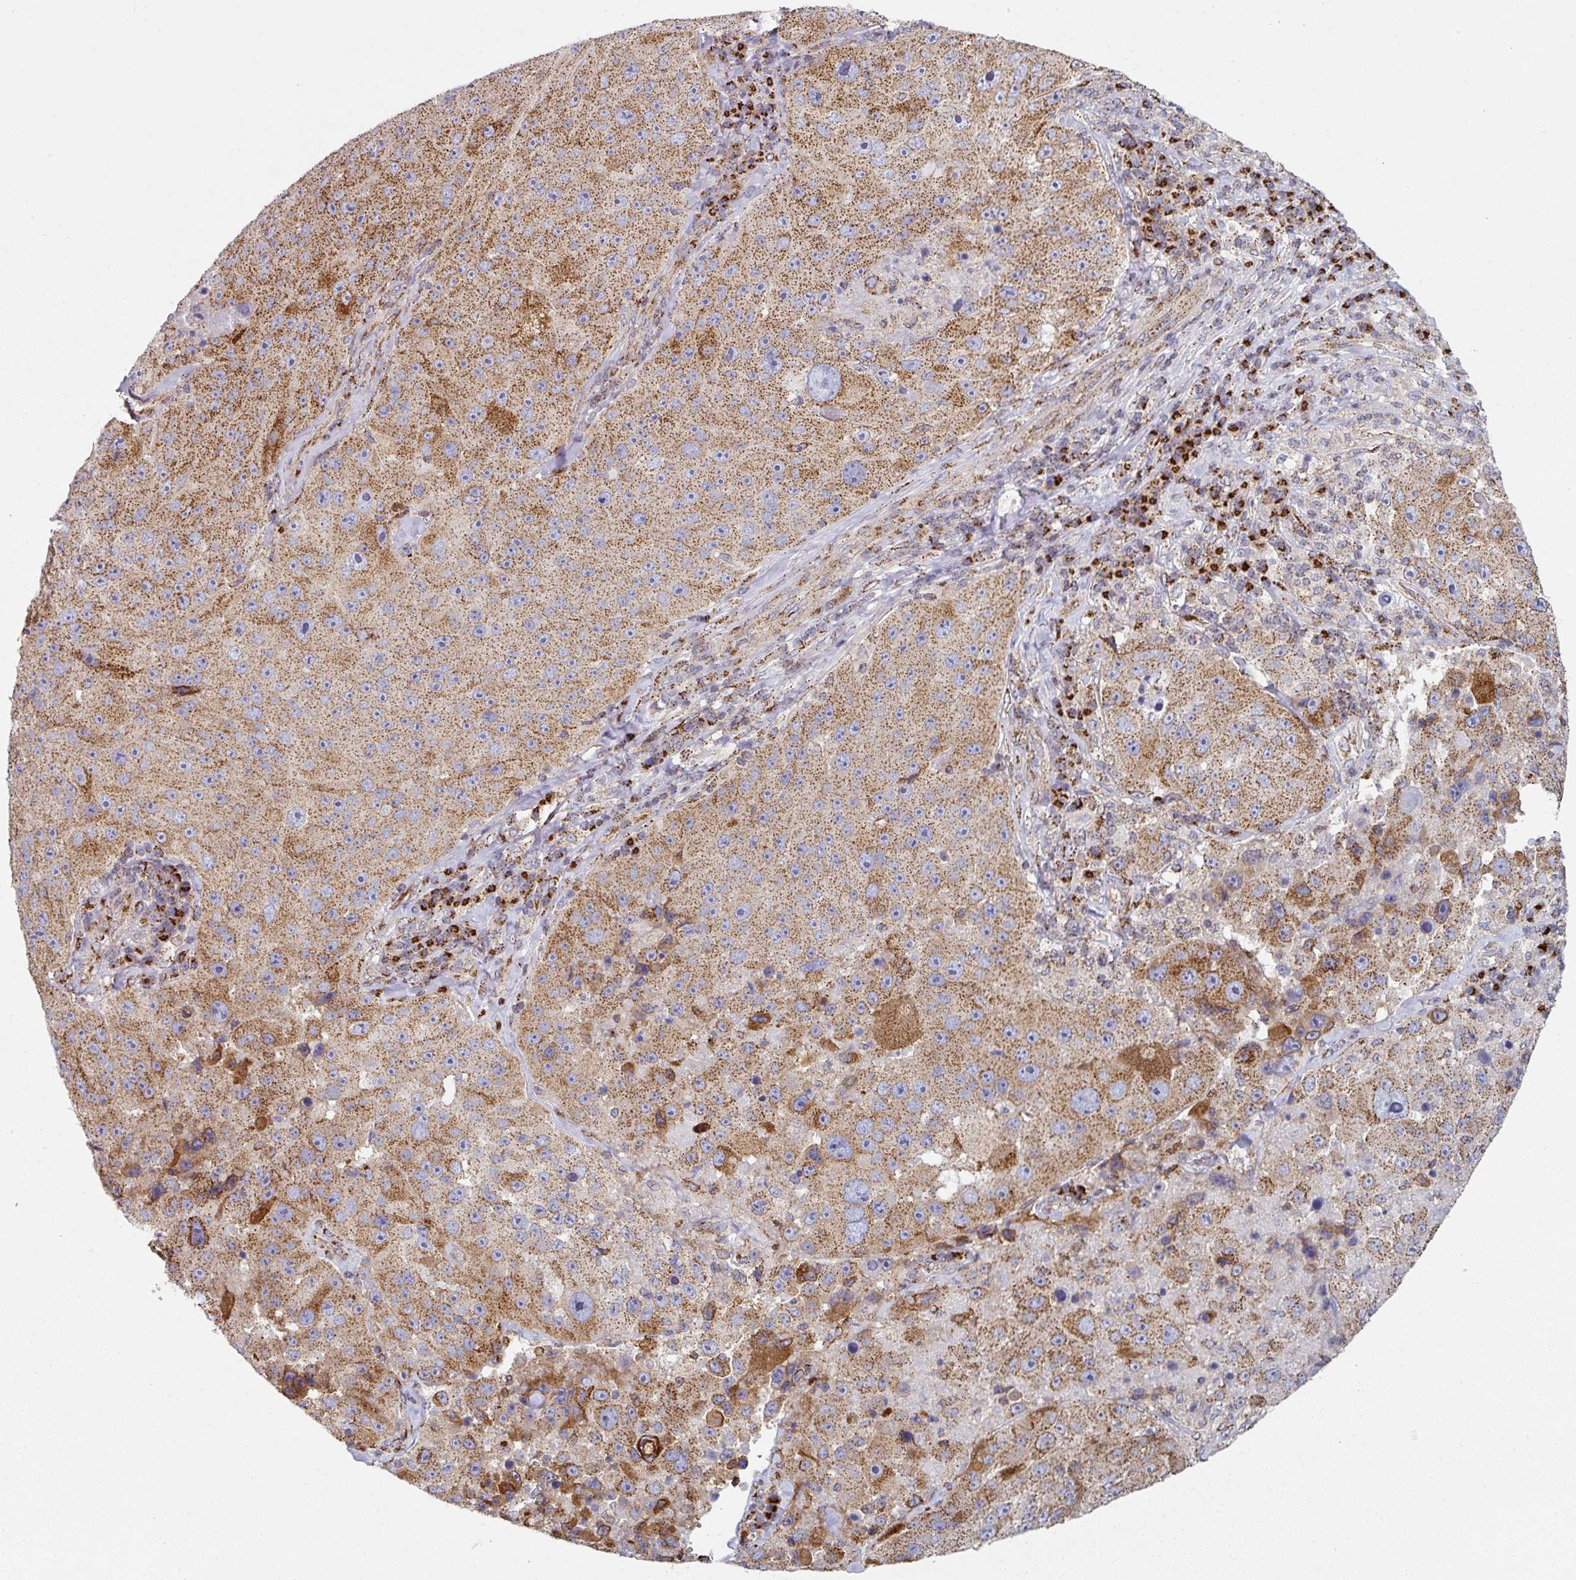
{"staining": {"intensity": "moderate", "quantity": ">75%", "location": "cytoplasmic/membranous"}, "tissue": "melanoma", "cell_type": "Tumor cells", "image_type": "cancer", "snomed": [{"axis": "morphology", "description": "Malignant melanoma, Metastatic site"}, {"axis": "topography", "description": "Lymph node"}], "caption": "Protein staining demonstrates moderate cytoplasmic/membranous expression in approximately >75% of tumor cells in malignant melanoma (metastatic site).", "gene": "CCDC85B", "patient": {"sex": "male", "age": 62}}